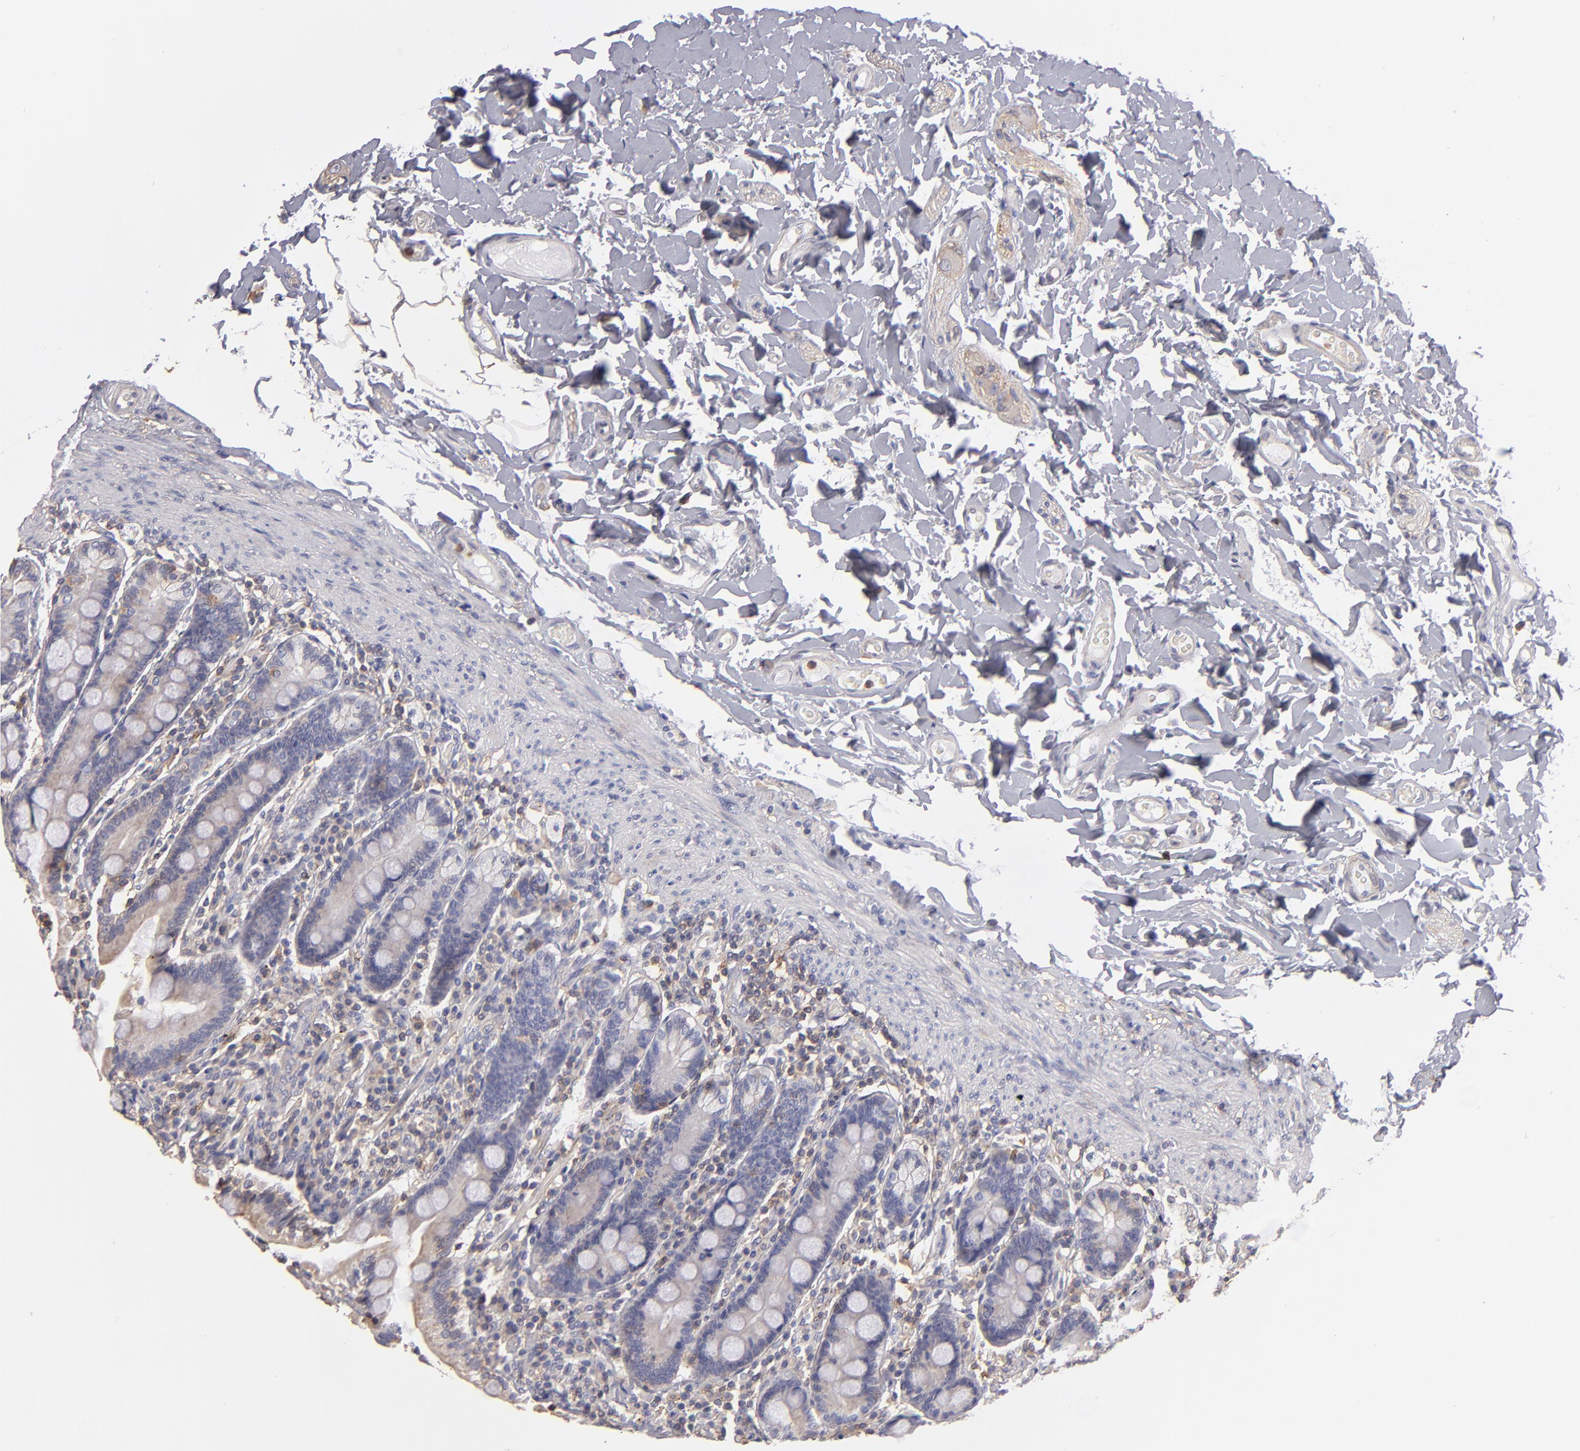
{"staining": {"intensity": "weak", "quantity": "25%-75%", "location": "cytoplasmic/membranous"}, "tissue": "duodenum", "cell_type": "Glandular cells", "image_type": "normal", "snomed": [{"axis": "morphology", "description": "Normal tissue, NOS"}, {"axis": "topography", "description": "Duodenum"}], "caption": "Unremarkable duodenum shows weak cytoplasmic/membranous expression in about 25%-75% of glandular cells, visualized by immunohistochemistry.", "gene": "ABCB1", "patient": {"sex": "male", "age": 73}}